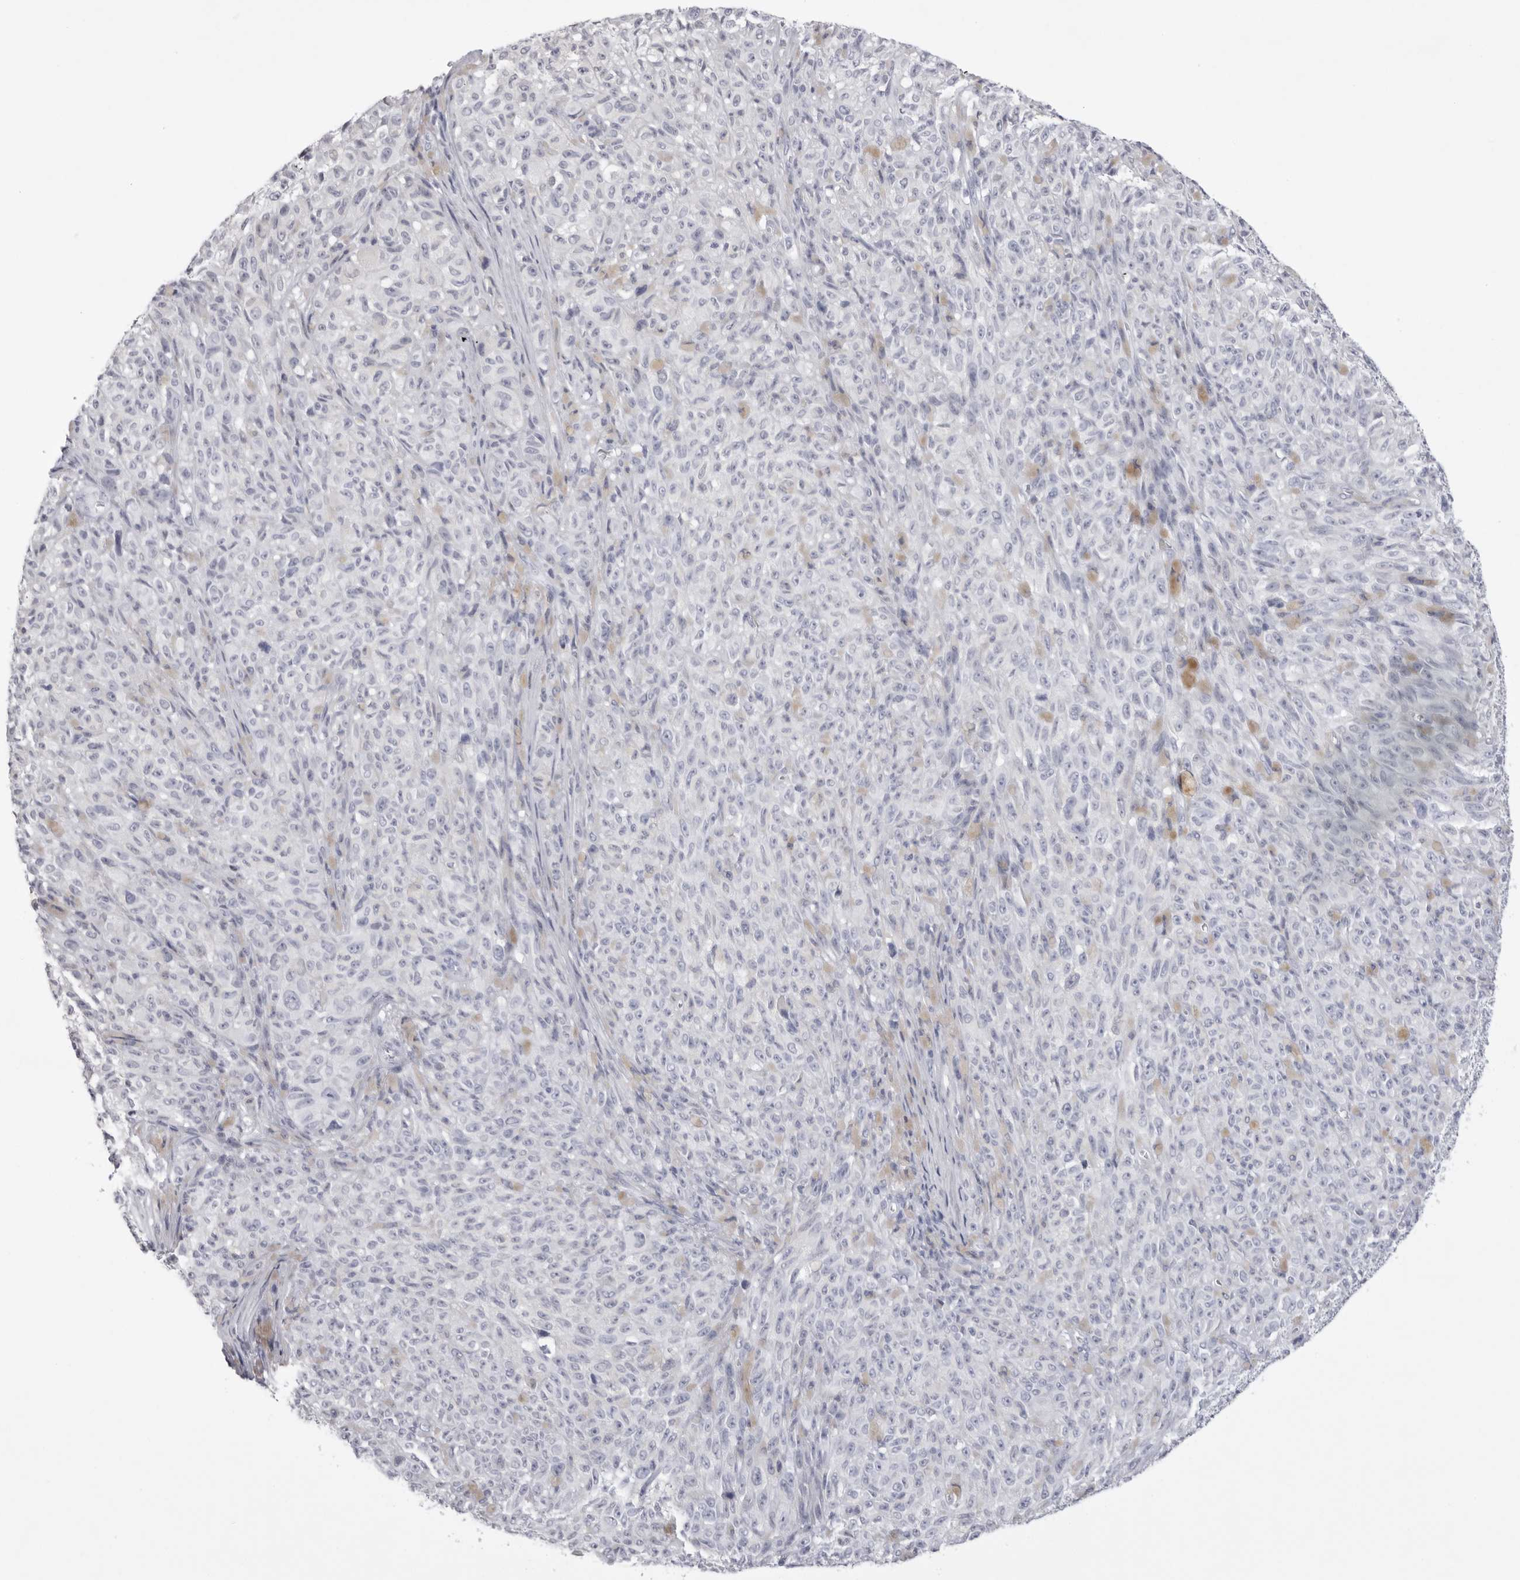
{"staining": {"intensity": "negative", "quantity": "none", "location": "none"}, "tissue": "melanoma", "cell_type": "Tumor cells", "image_type": "cancer", "snomed": [{"axis": "morphology", "description": "Malignant melanoma, NOS"}, {"axis": "topography", "description": "Skin"}], "caption": "Immunohistochemistry (IHC) histopathology image of human malignant melanoma stained for a protein (brown), which exhibits no expression in tumor cells.", "gene": "TMOD4", "patient": {"sex": "female", "age": 82}}